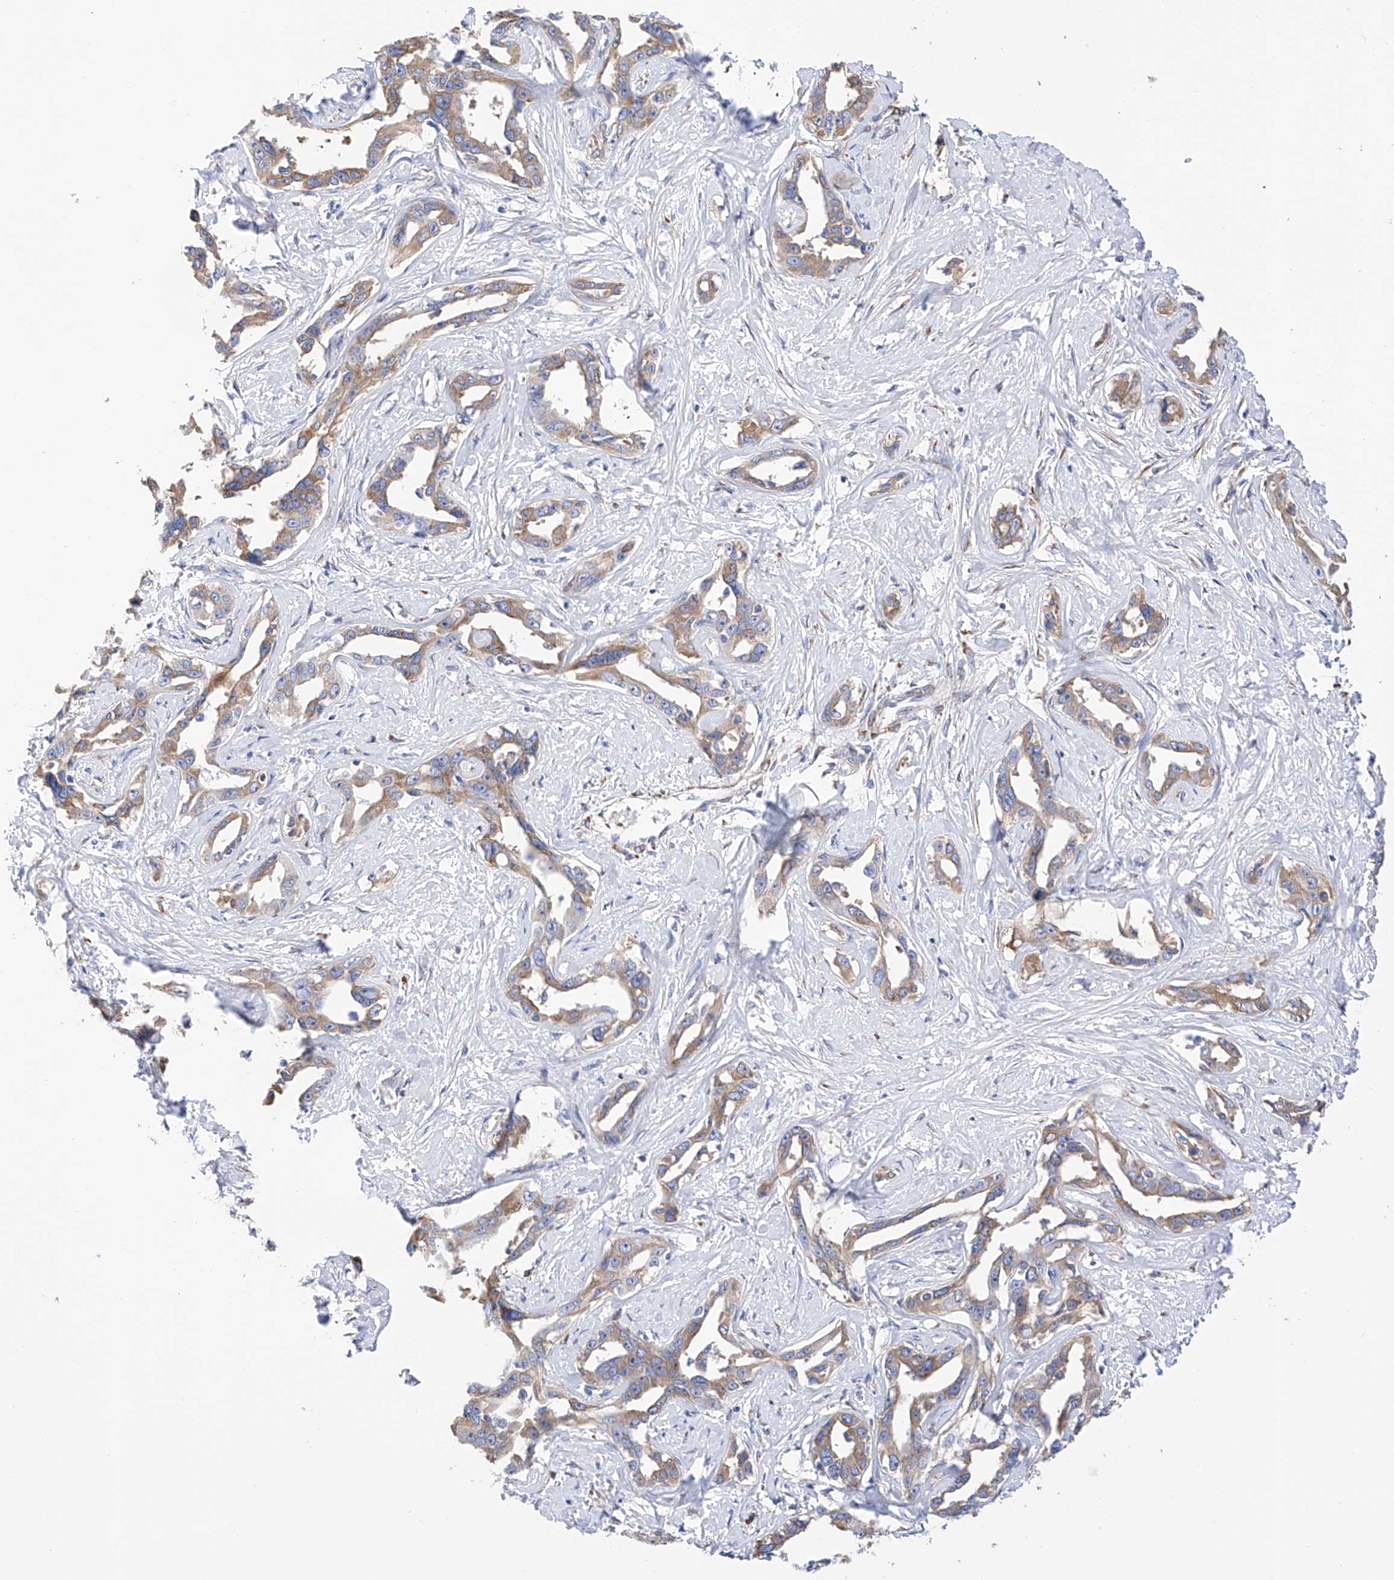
{"staining": {"intensity": "moderate", "quantity": ">75%", "location": "cytoplasmic/membranous"}, "tissue": "liver cancer", "cell_type": "Tumor cells", "image_type": "cancer", "snomed": [{"axis": "morphology", "description": "Cholangiocarcinoma"}, {"axis": "topography", "description": "Liver"}], "caption": "Immunohistochemistry (IHC) staining of liver cancer (cholangiocarcinoma), which displays medium levels of moderate cytoplasmic/membranous positivity in approximately >75% of tumor cells indicating moderate cytoplasmic/membranous protein positivity. The staining was performed using DAB (brown) for protein detection and nuclei were counterstained in hematoxylin (blue).", "gene": "PDIA5", "patient": {"sex": "male", "age": 59}}